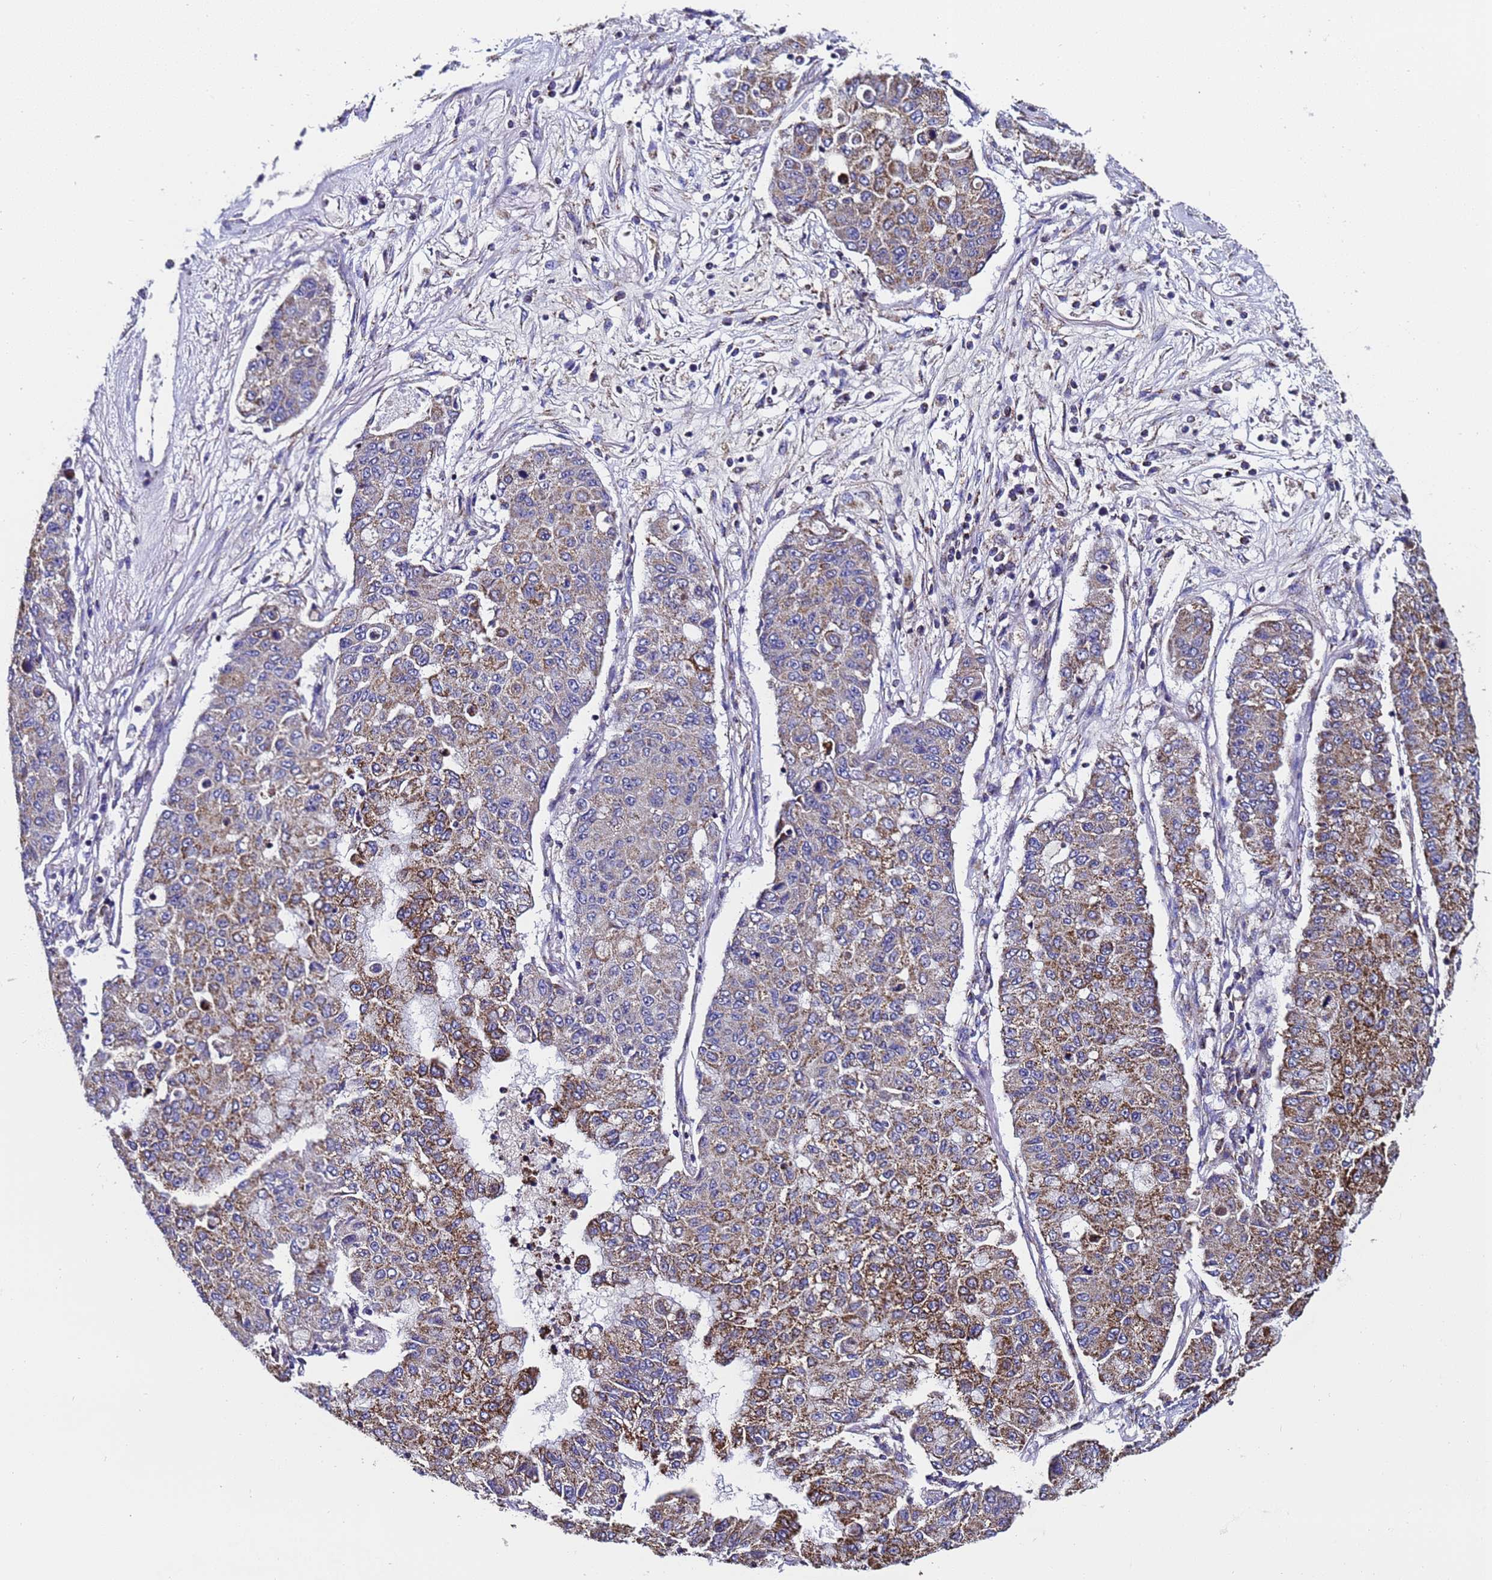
{"staining": {"intensity": "strong", "quantity": ">75%", "location": "cytoplasmic/membranous"}, "tissue": "lung cancer", "cell_type": "Tumor cells", "image_type": "cancer", "snomed": [{"axis": "morphology", "description": "Squamous cell carcinoma, NOS"}, {"axis": "topography", "description": "Lung"}], "caption": "Protein expression analysis of lung squamous cell carcinoma exhibits strong cytoplasmic/membranous expression in about >75% of tumor cells.", "gene": "MRPS12", "patient": {"sex": "male", "age": 74}}